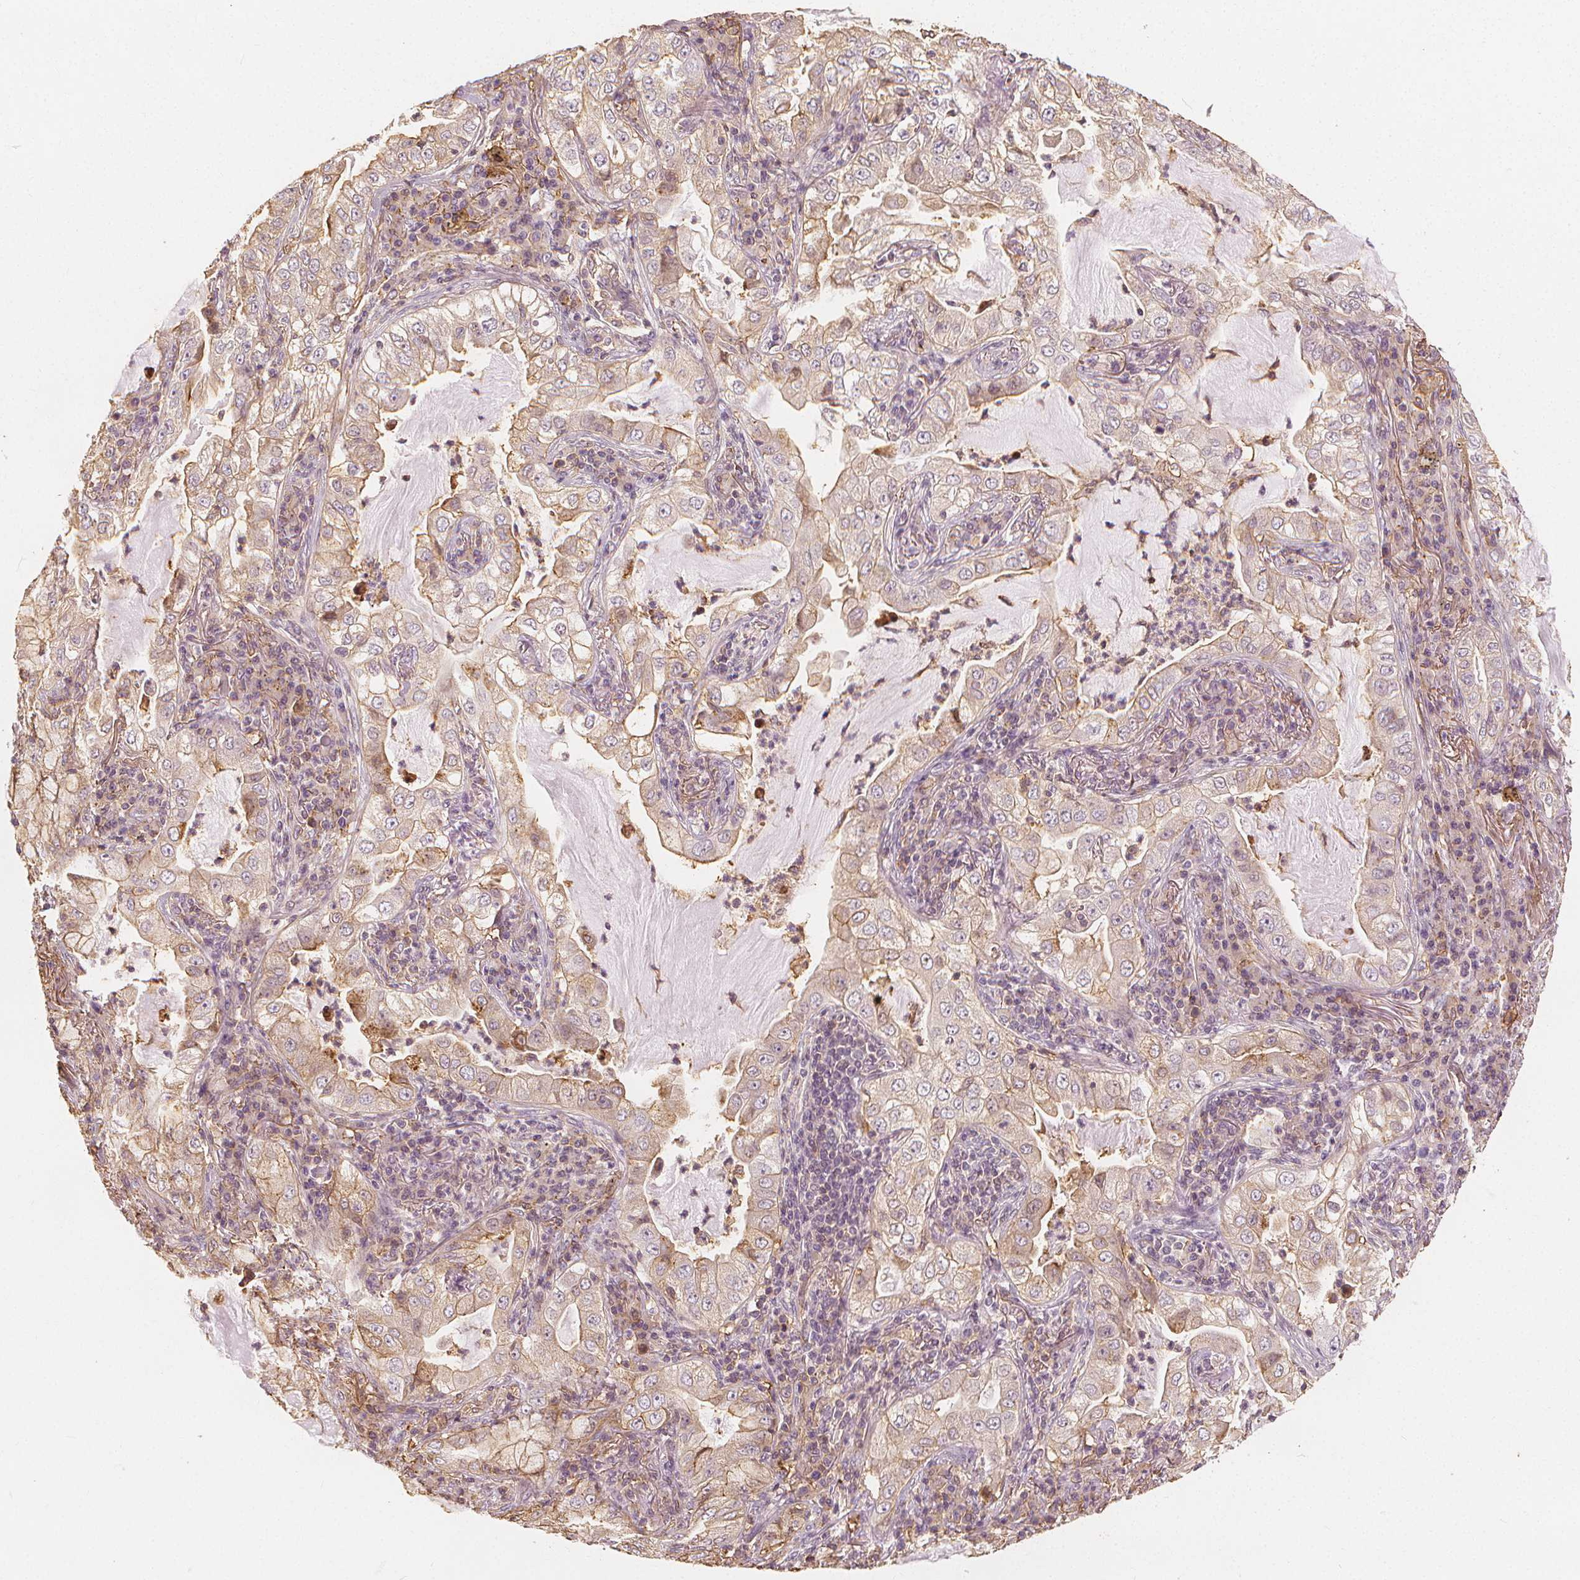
{"staining": {"intensity": "weak", "quantity": "<25%", "location": "cytoplasmic/membranous"}, "tissue": "lung cancer", "cell_type": "Tumor cells", "image_type": "cancer", "snomed": [{"axis": "morphology", "description": "Adenocarcinoma, NOS"}, {"axis": "topography", "description": "Lung"}], "caption": "High magnification brightfield microscopy of adenocarcinoma (lung) stained with DAB (brown) and counterstained with hematoxylin (blue): tumor cells show no significant staining.", "gene": "ARHGAP26", "patient": {"sex": "female", "age": 73}}